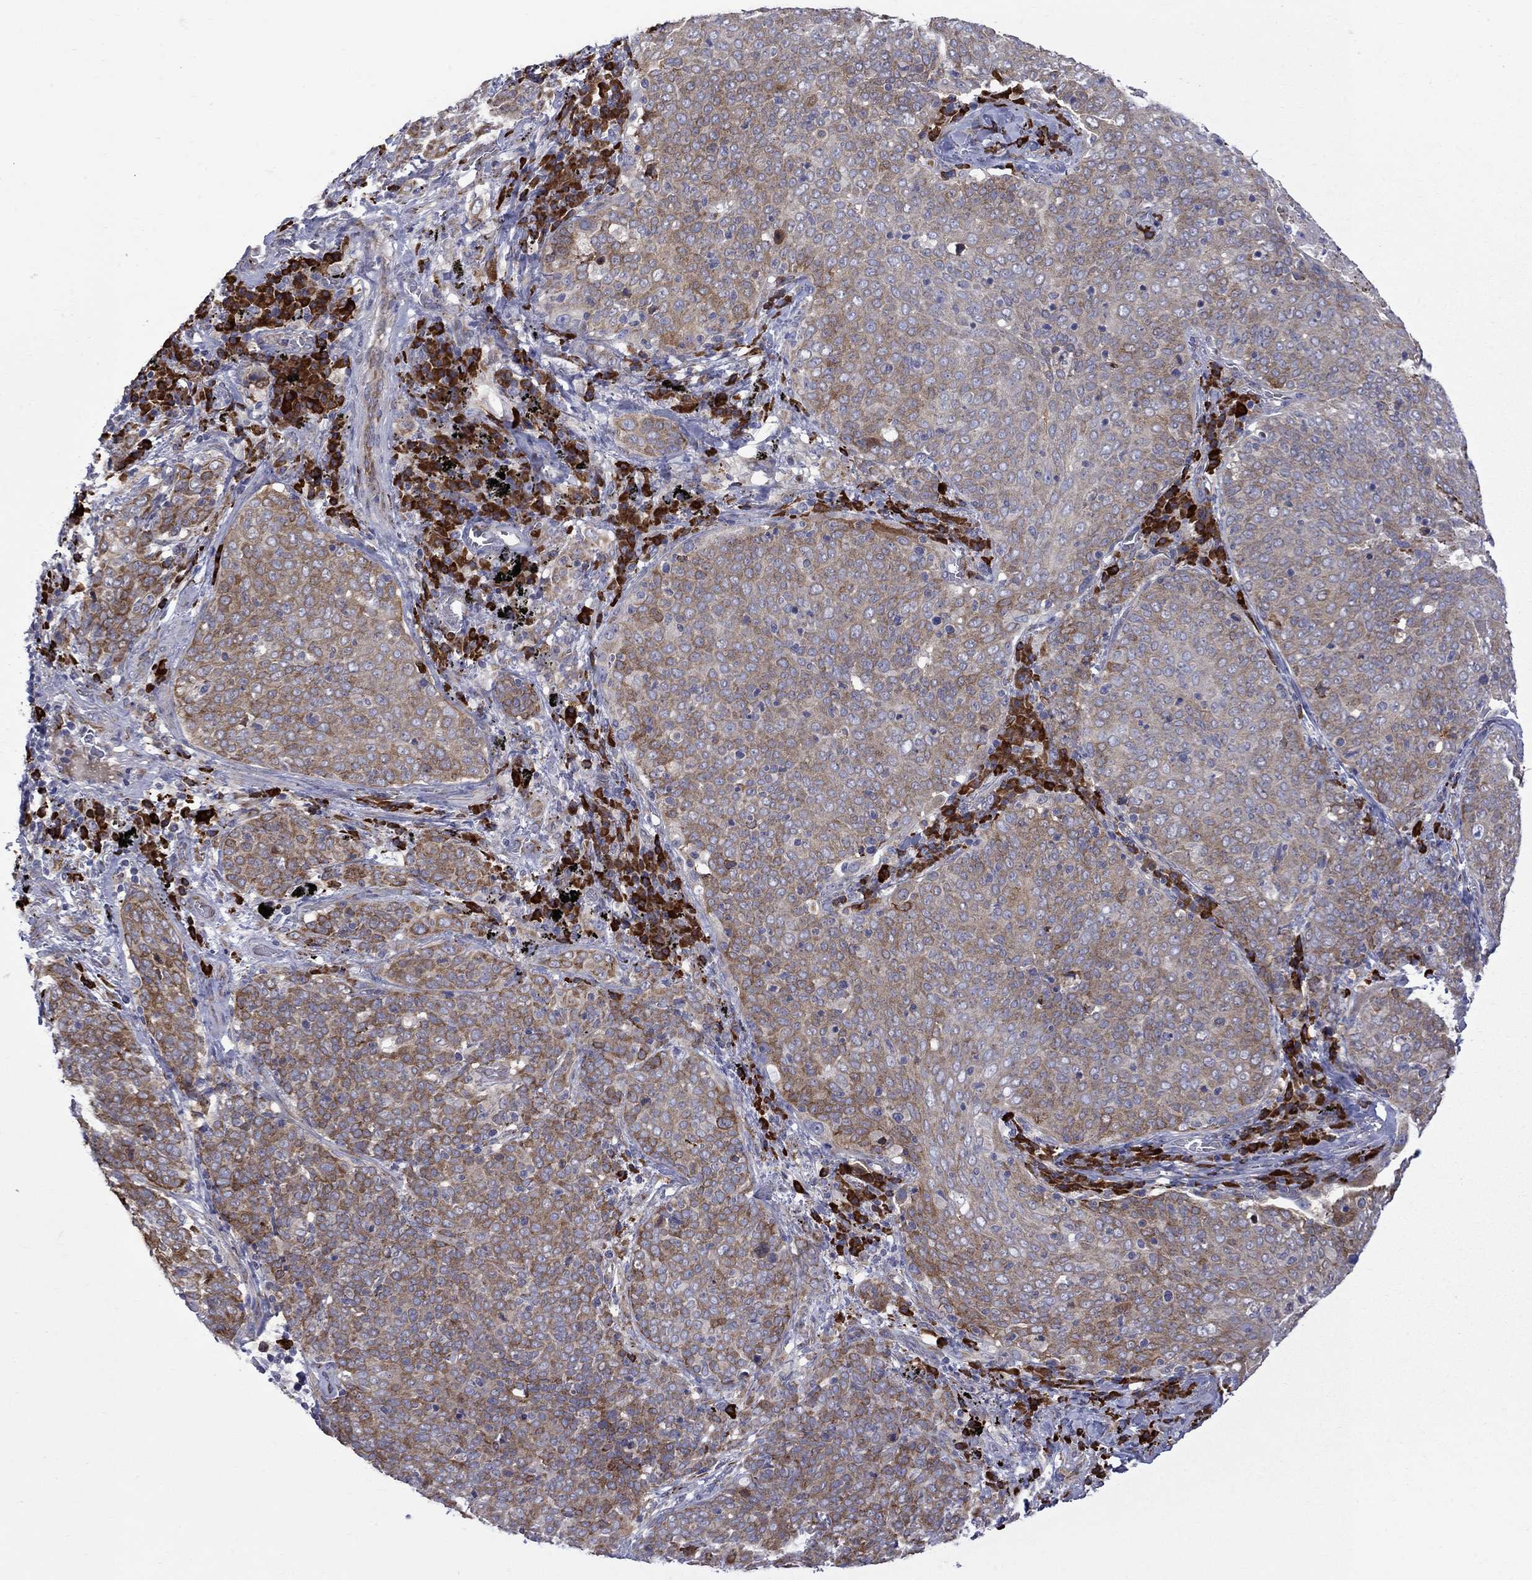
{"staining": {"intensity": "moderate", "quantity": "25%-75%", "location": "cytoplasmic/membranous"}, "tissue": "lung cancer", "cell_type": "Tumor cells", "image_type": "cancer", "snomed": [{"axis": "morphology", "description": "Squamous cell carcinoma, NOS"}, {"axis": "topography", "description": "Lung"}], "caption": "Tumor cells exhibit medium levels of moderate cytoplasmic/membranous expression in approximately 25%-75% of cells in human lung cancer (squamous cell carcinoma).", "gene": "ASNS", "patient": {"sex": "male", "age": 82}}